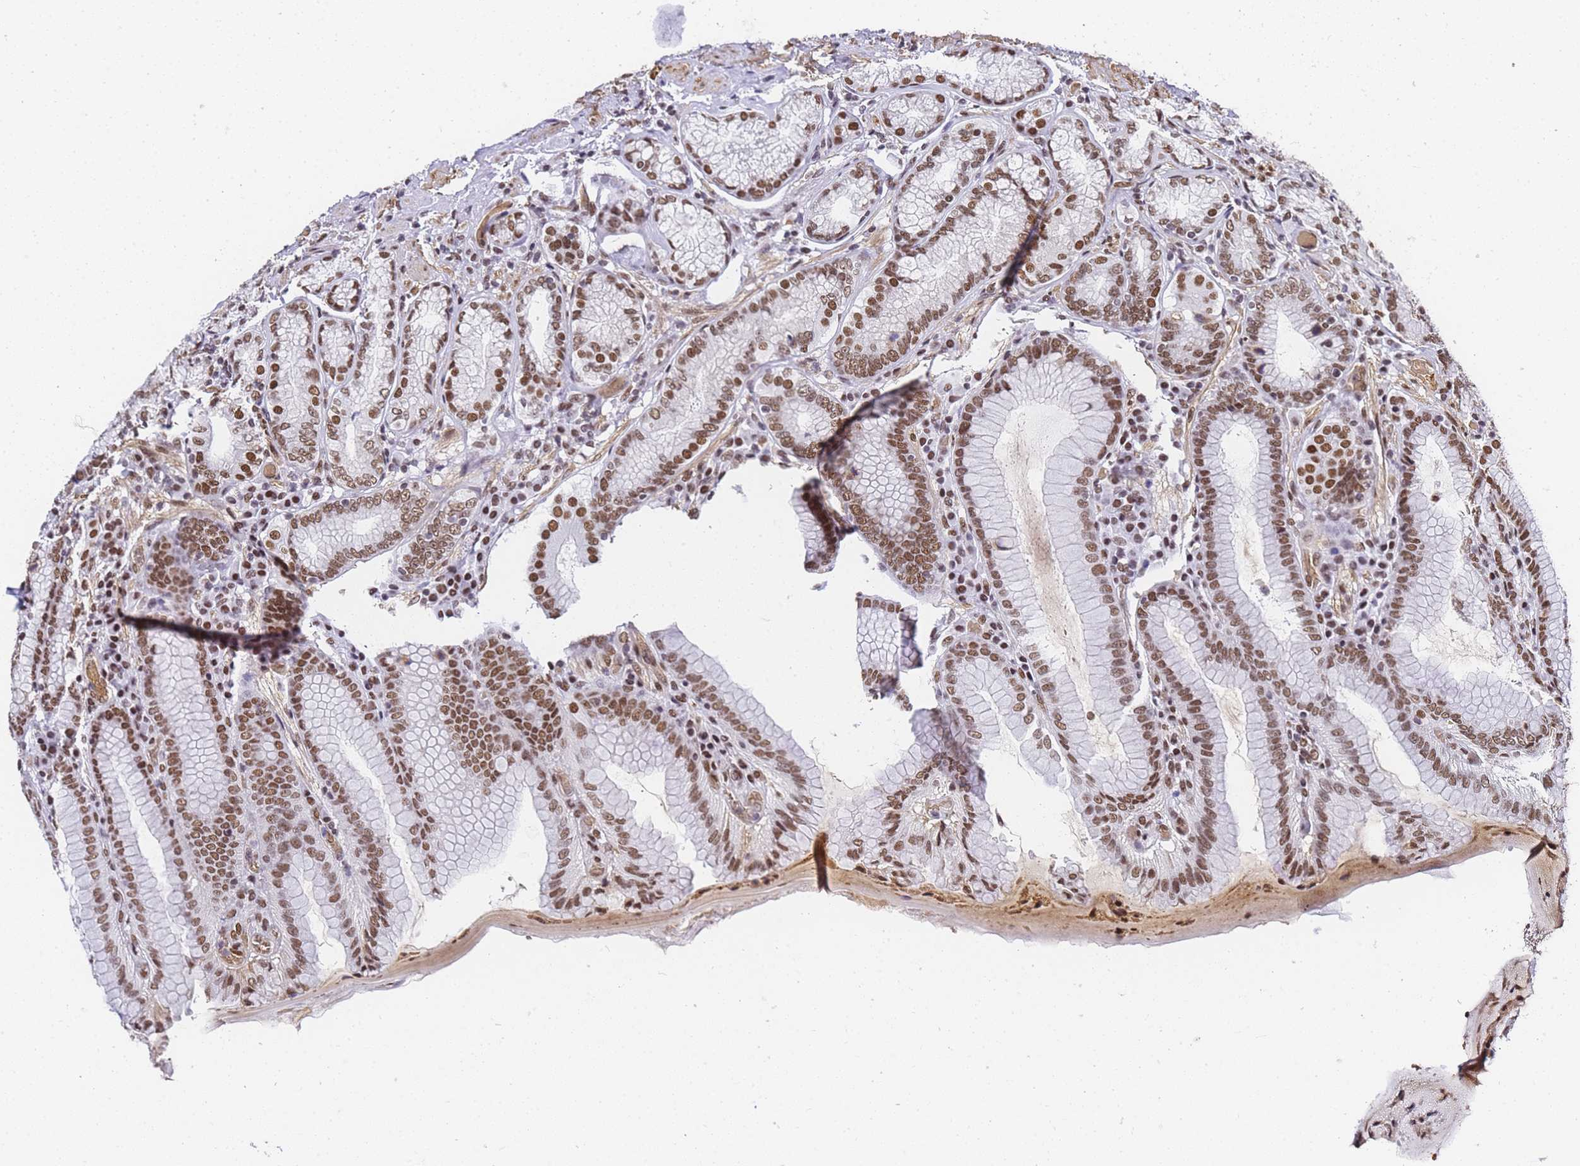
{"staining": {"intensity": "strong", "quantity": "25%-75%", "location": "cytoplasmic/membranous,nuclear"}, "tissue": "stomach", "cell_type": "Glandular cells", "image_type": "normal", "snomed": [{"axis": "morphology", "description": "Normal tissue, NOS"}, {"axis": "topography", "description": "Stomach, upper"}, {"axis": "topography", "description": "Stomach, lower"}], "caption": "A high amount of strong cytoplasmic/membranous,nuclear expression is seen in about 25%-75% of glandular cells in unremarkable stomach. (IHC, brightfield microscopy, high magnification).", "gene": "POLR1A", "patient": {"sex": "female", "age": 76}}